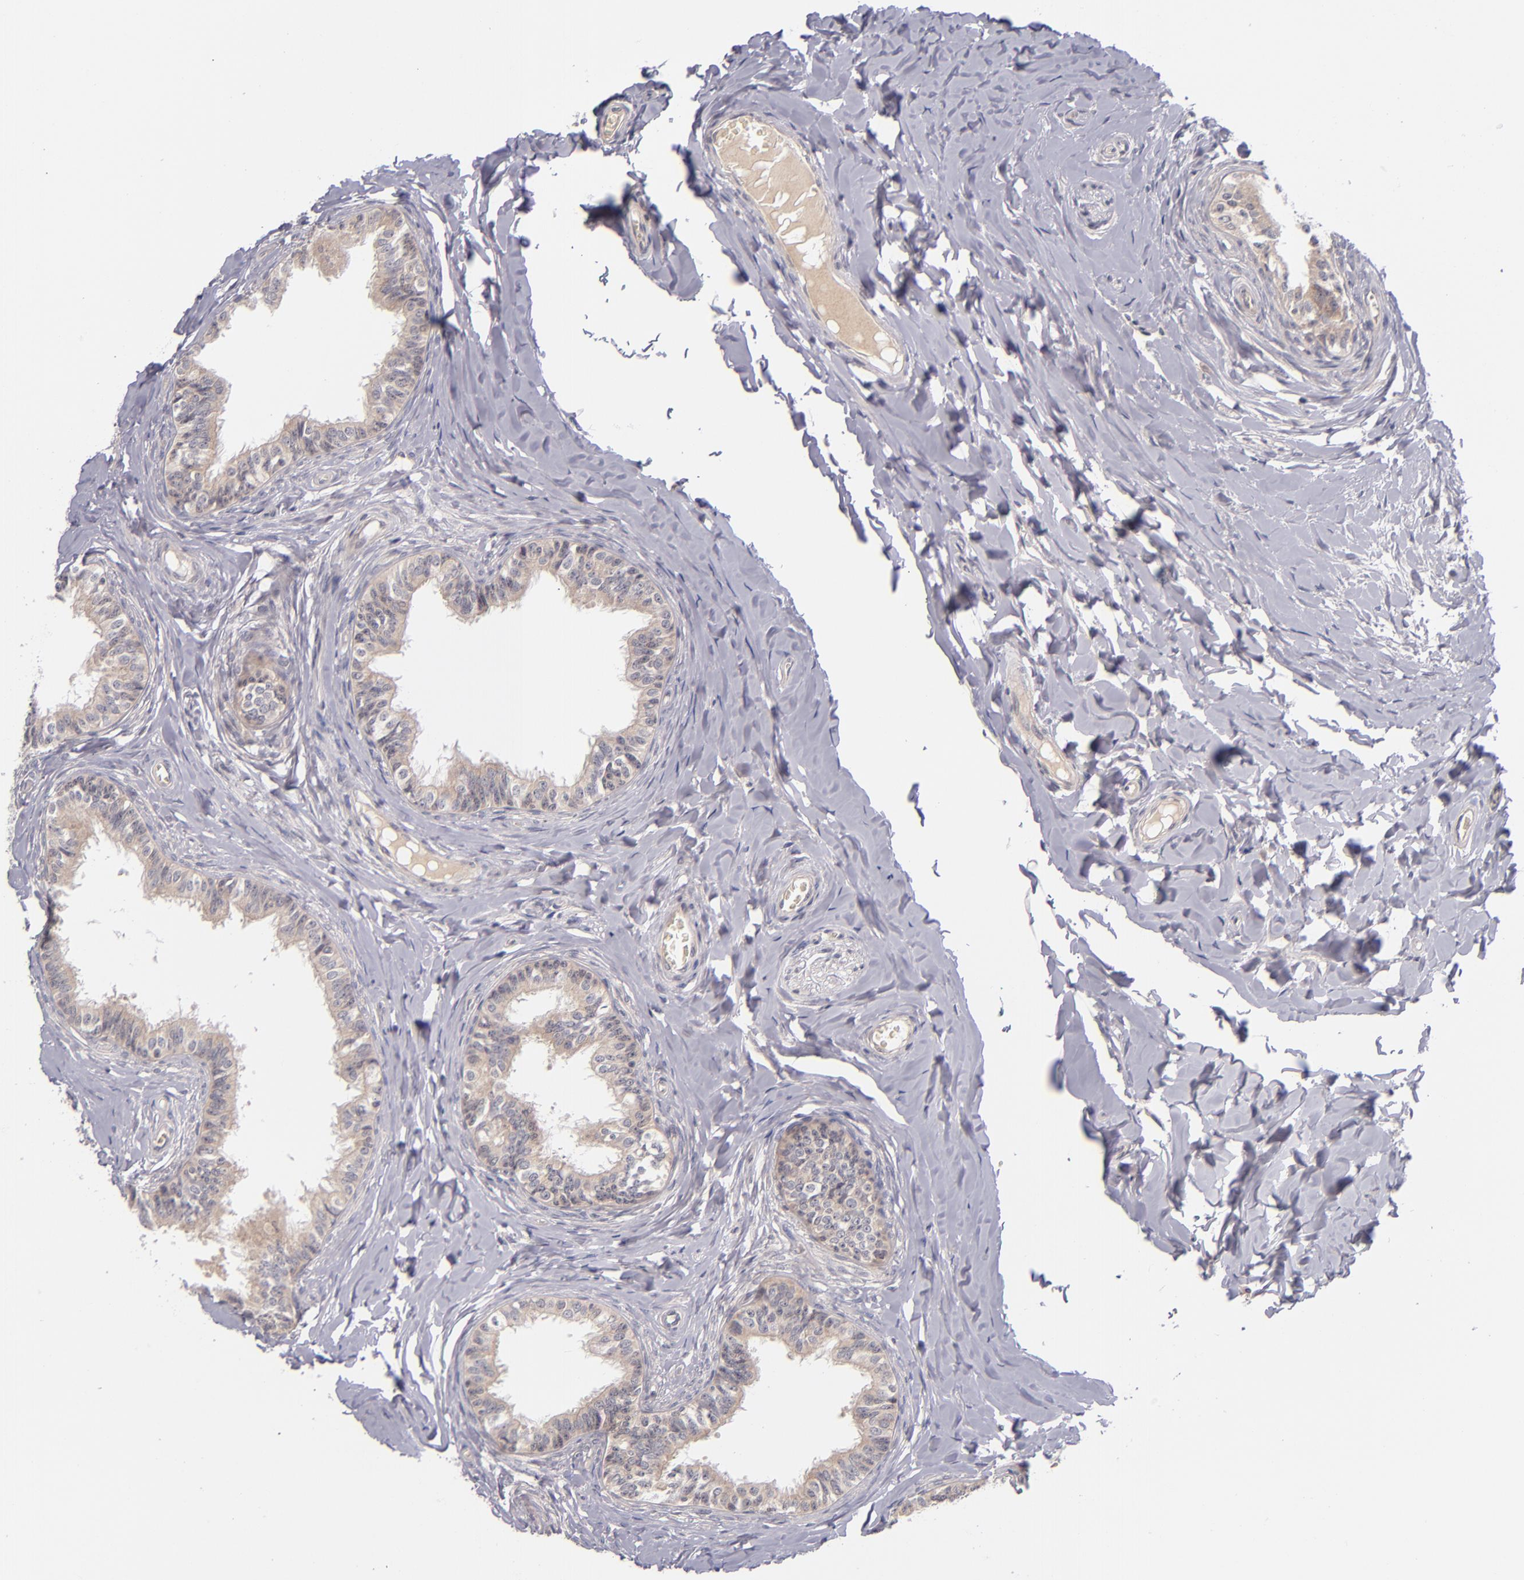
{"staining": {"intensity": "moderate", "quantity": ">75%", "location": "cytoplasmic/membranous"}, "tissue": "epididymis", "cell_type": "Glandular cells", "image_type": "normal", "snomed": [{"axis": "morphology", "description": "Normal tissue, NOS"}, {"axis": "topography", "description": "Soft tissue"}, {"axis": "topography", "description": "Epididymis"}], "caption": "Protein staining displays moderate cytoplasmic/membranous expression in approximately >75% of glandular cells in benign epididymis. The protein of interest is stained brown, and the nuclei are stained in blue (DAB IHC with brightfield microscopy, high magnification).", "gene": "TSC2", "patient": {"sex": "male", "age": 26}}